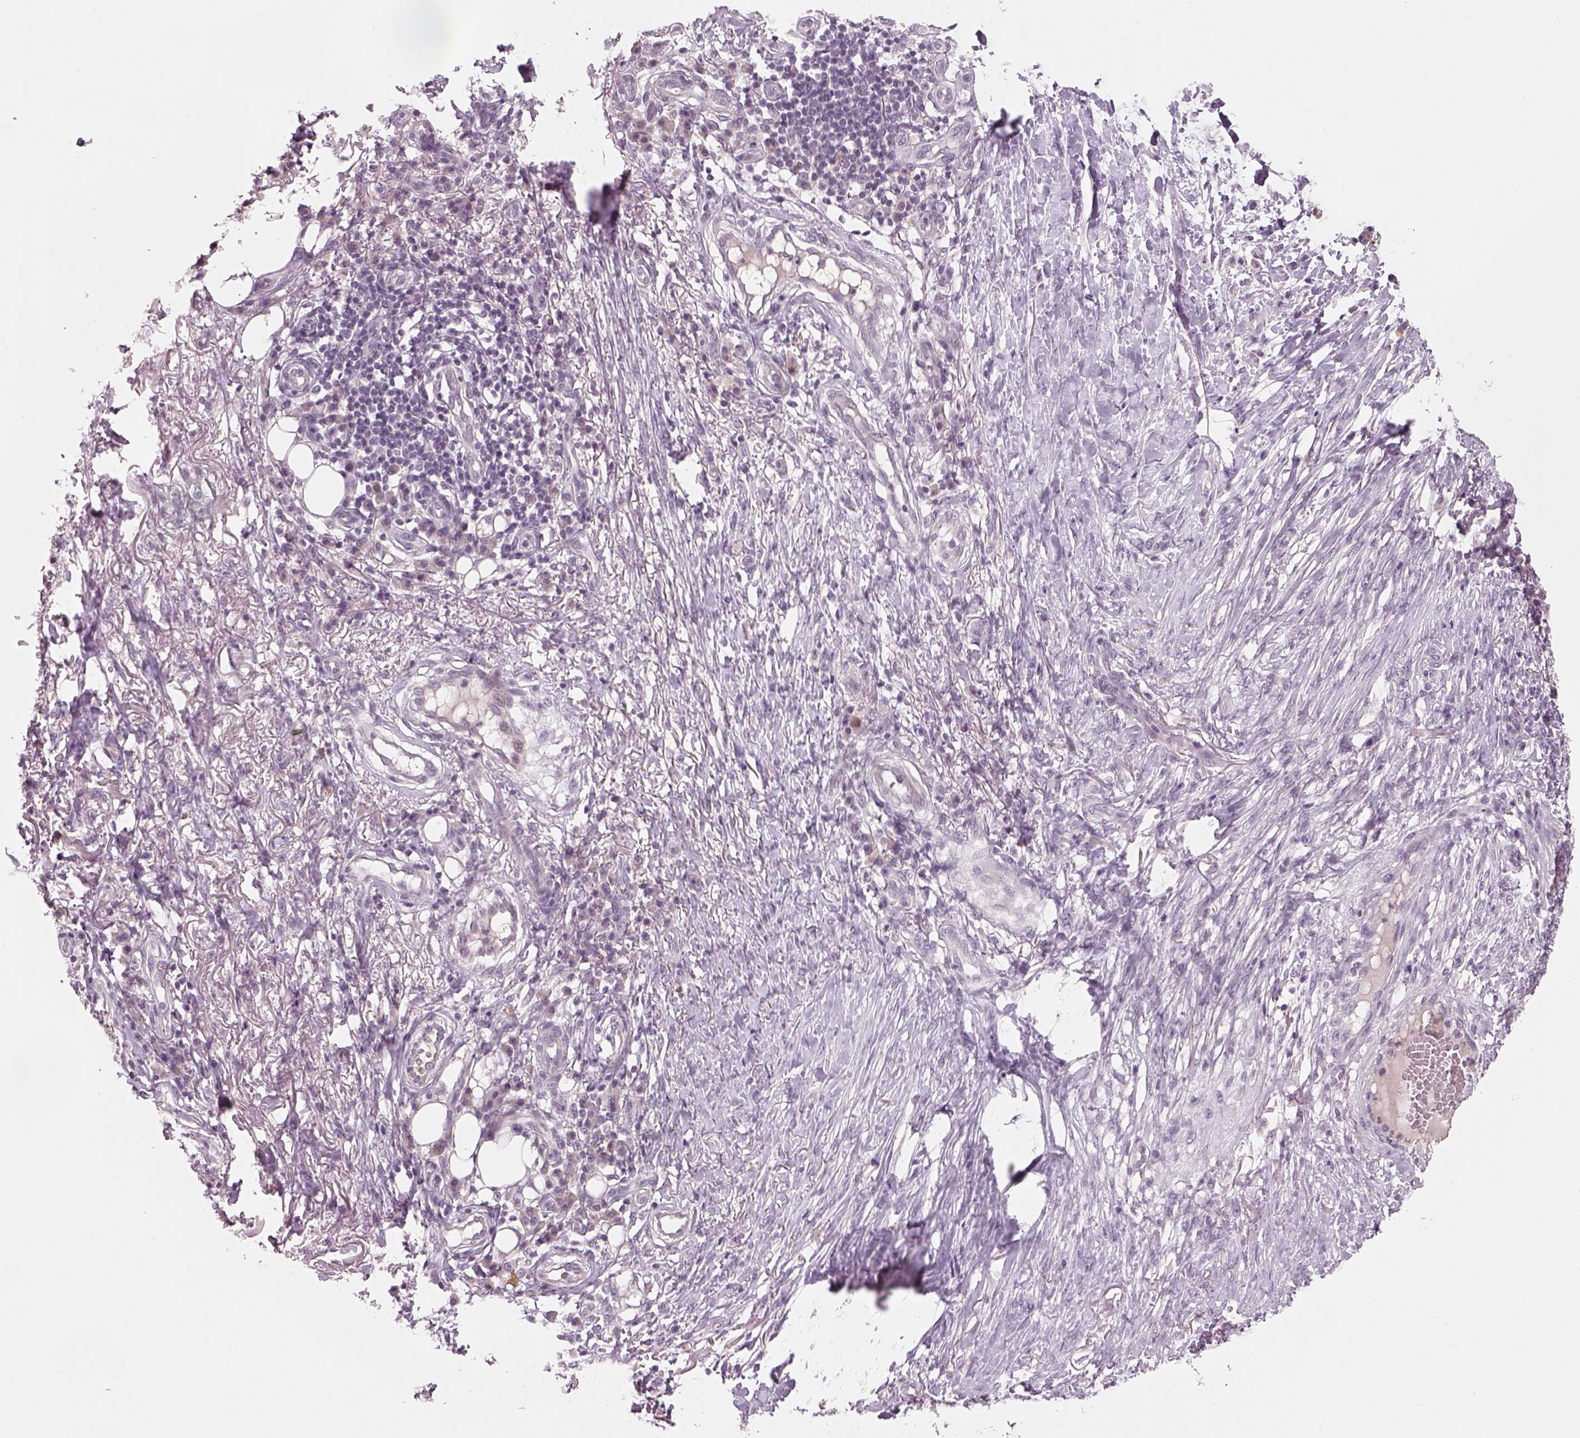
{"staining": {"intensity": "negative", "quantity": "none", "location": "none"}, "tissue": "skin cancer", "cell_type": "Tumor cells", "image_type": "cancer", "snomed": [{"axis": "morphology", "description": "Squamous cell carcinoma, NOS"}, {"axis": "topography", "description": "Skin"}], "caption": "This is a image of immunohistochemistry staining of squamous cell carcinoma (skin), which shows no expression in tumor cells. The staining was performed using DAB (3,3'-diaminobenzidine) to visualize the protein expression in brown, while the nuclei were stained in blue with hematoxylin (Magnification: 20x).", "gene": "GDNF", "patient": {"sex": "male", "age": 70}}